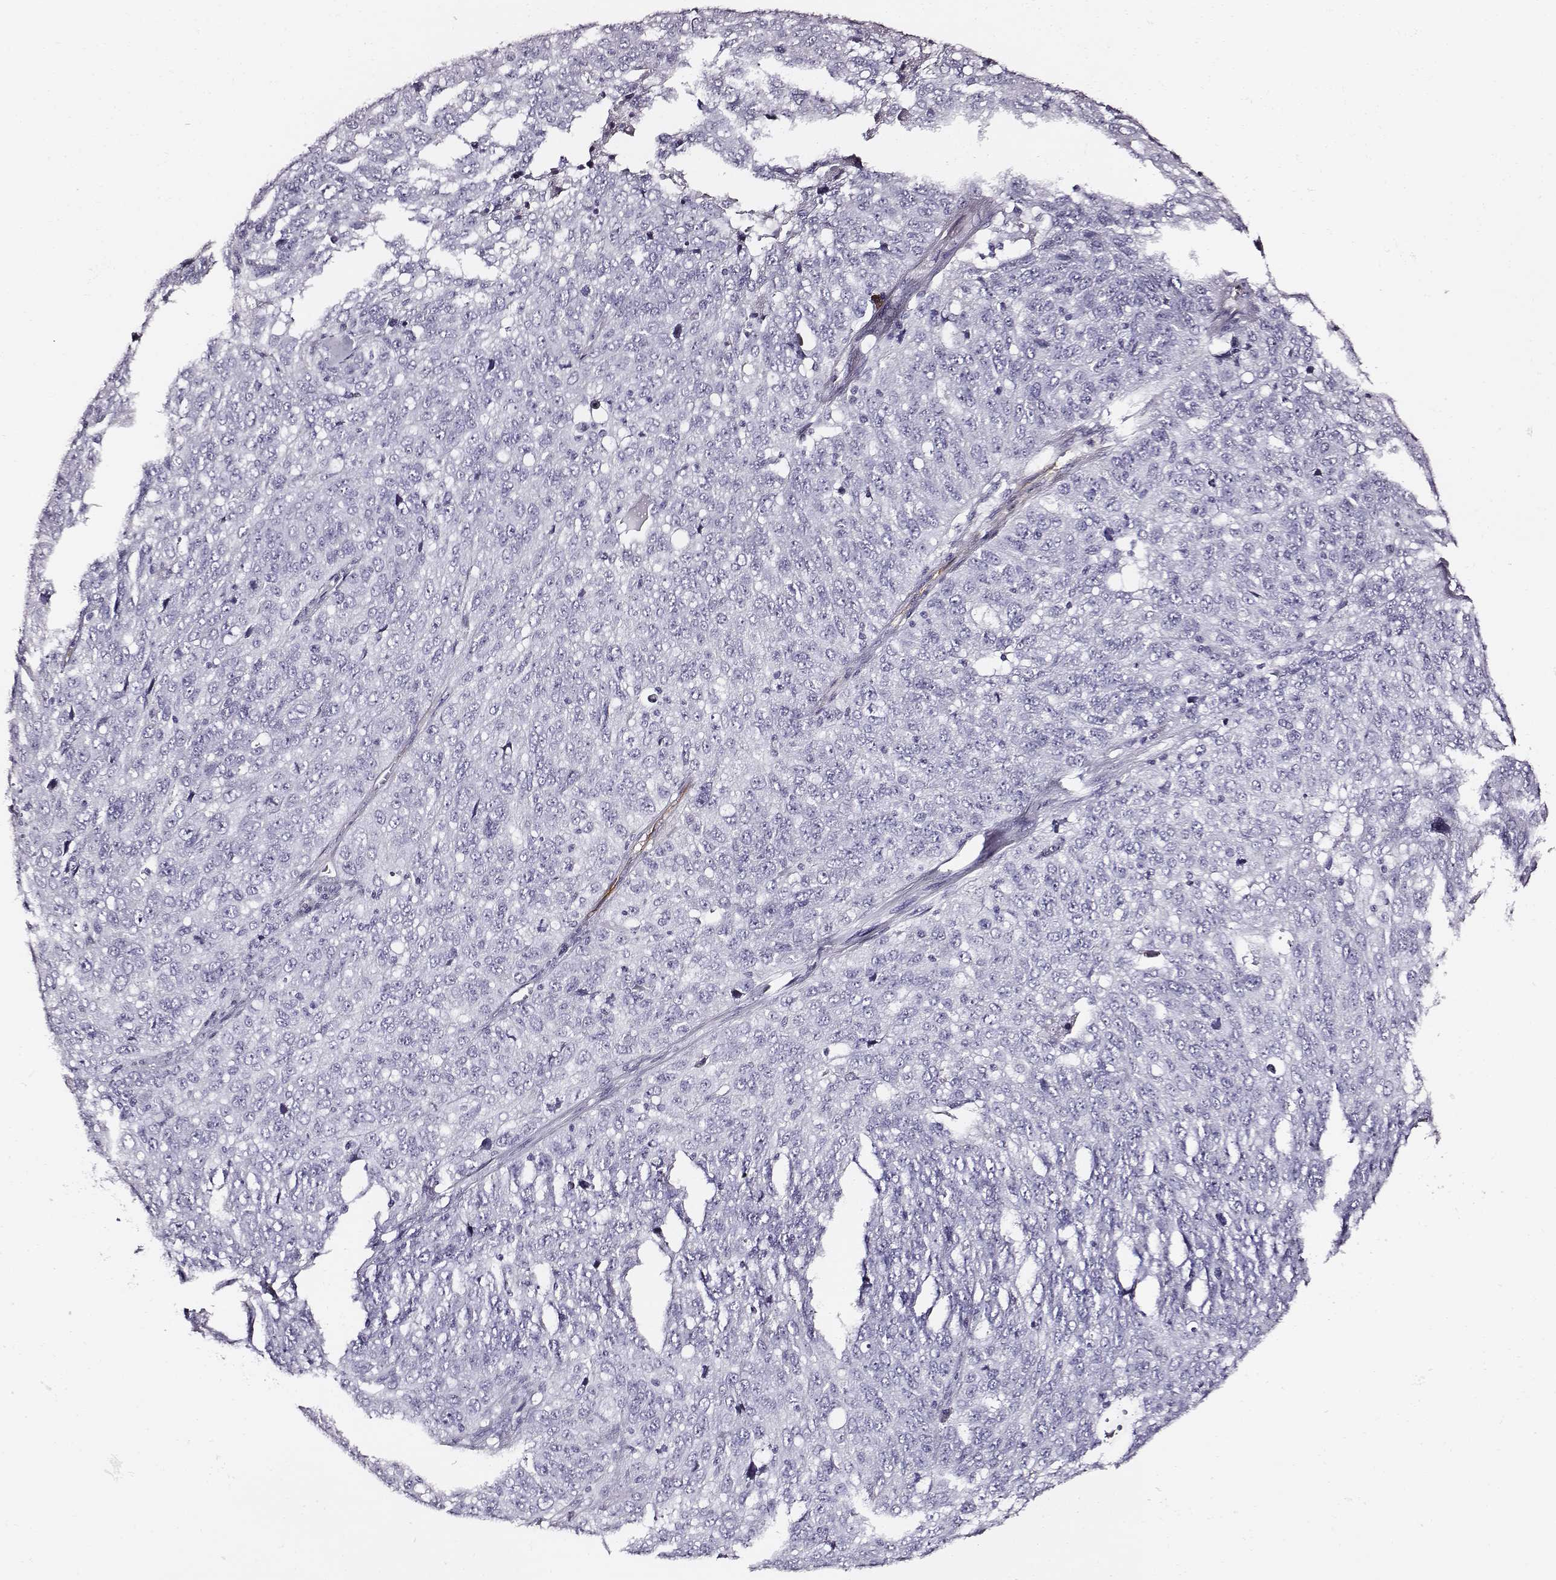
{"staining": {"intensity": "negative", "quantity": "none", "location": "none"}, "tissue": "ovarian cancer", "cell_type": "Tumor cells", "image_type": "cancer", "snomed": [{"axis": "morphology", "description": "Cystadenocarcinoma, serous, NOS"}, {"axis": "topography", "description": "Ovary"}], "caption": "IHC photomicrograph of human ovarian serous cystadenocarcinoma stained for a protein (brown), which demonstrates no expression in tumor cells.", "gene": "DPEP1", "patient": {"sex": "female", "age": 71}}